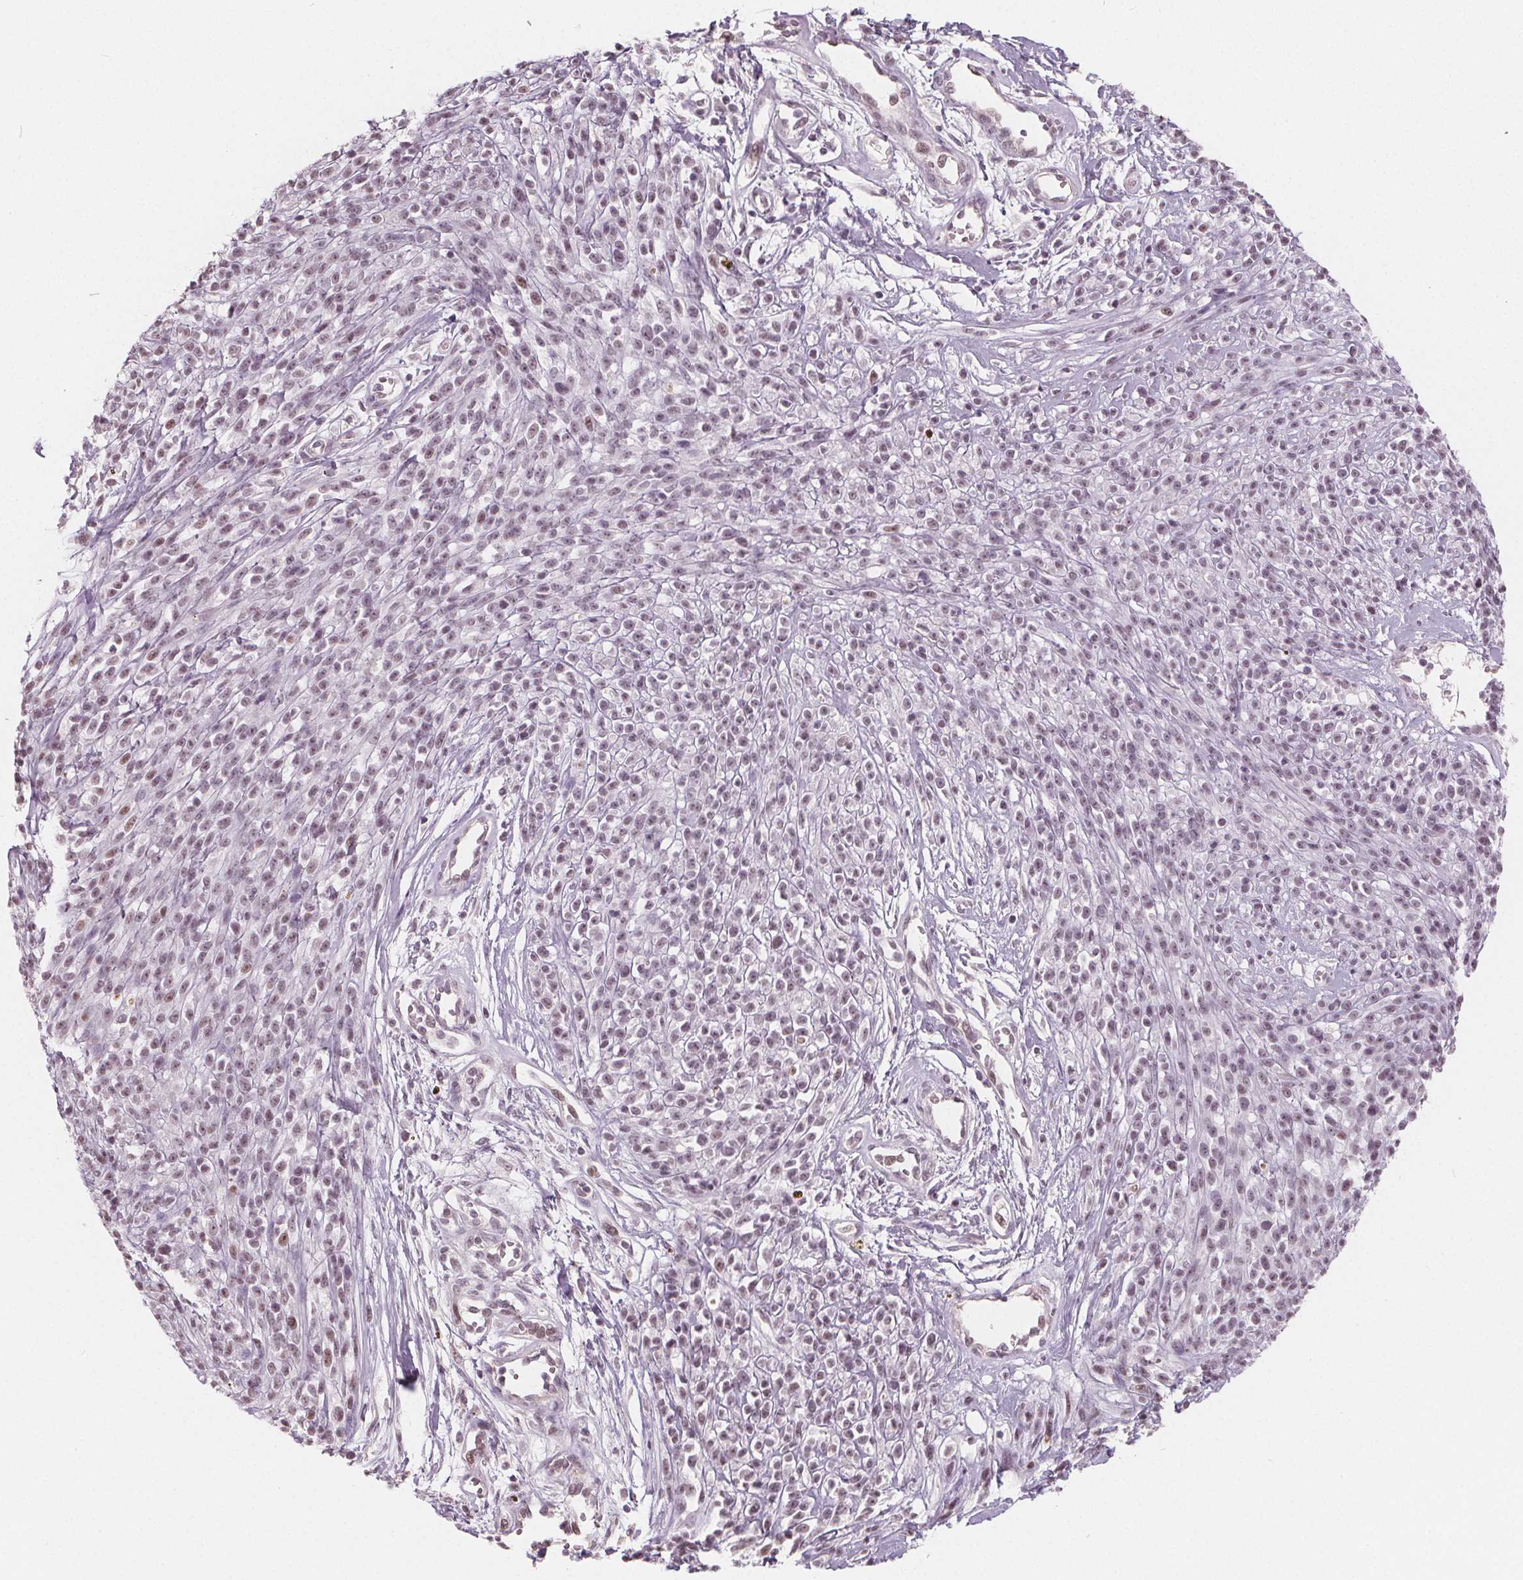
{"staining": {"intensity": "weak", "quantity": "25%-75%", "location": "nuclear"}, "tissue": "melanoma", "cell_type": "Tumor cells", "image_type": "cancer", "snomed": [{"axis": "morphology", "description": "Malignant melanoma, NOS"}, {"axis": "topography", "description": "Skin"}, {"axis": "topography", "description": "Skin of trunk"}], "caption": "Approximately 25%-75% of tumor cells in malignant melanoma show weak nuclear protein positivity as visualized by brown immunohistochemical staining.", "gene": "NUP210L", "patient": {"sex": "male", "age": 74}}